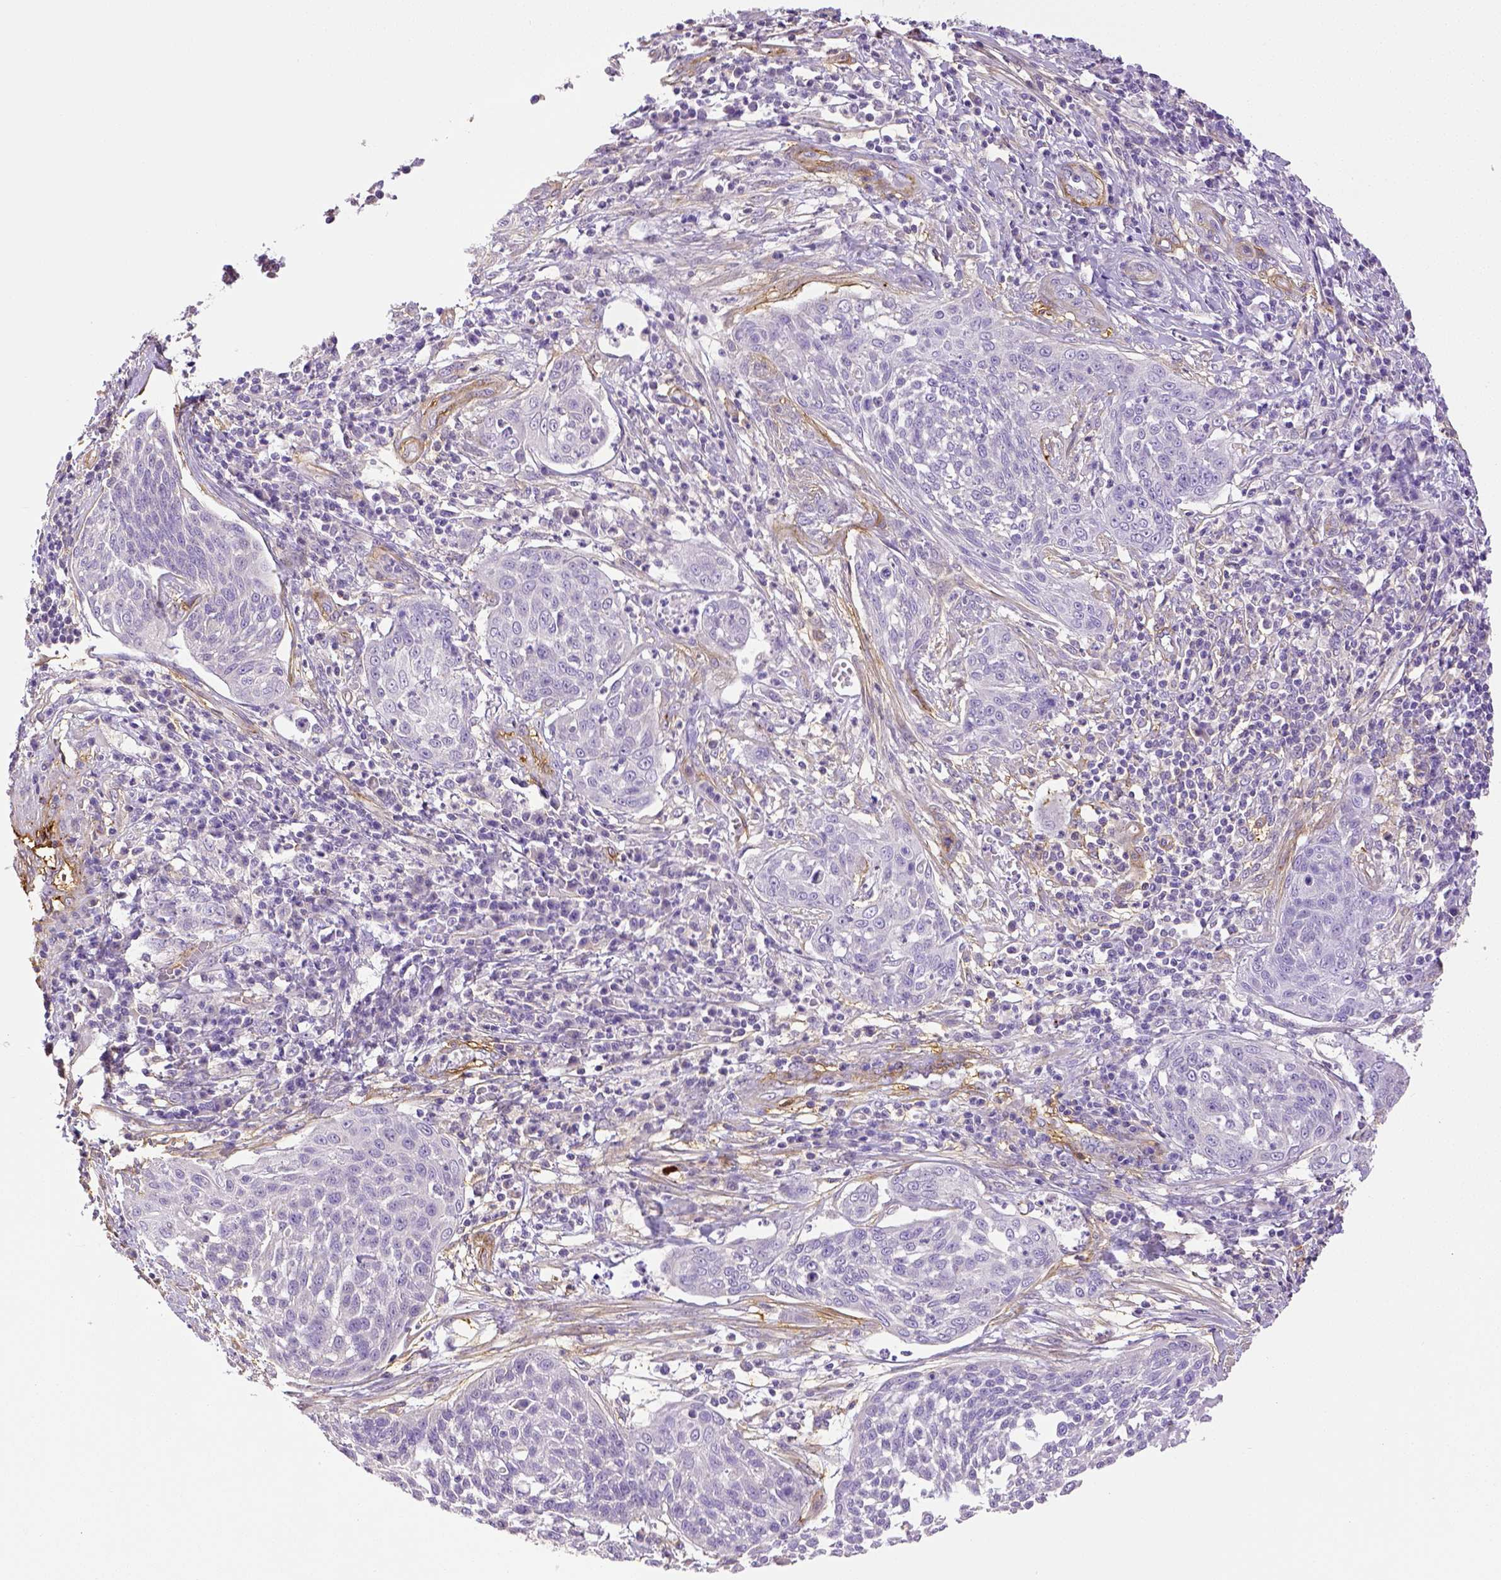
{"staining": {"intensity": "negative", "quantity": "none", "location": "none"}, "tissue": "cervical cancer", "cell_type": "Tumor cells", "image_type": "cancer", "snomed": [{"axis": "morphology", "description": "Squamous cell carcinoma, NOS"}, {"axis": "topography", "description": "Cervix"}], "caption": "Tumor cells show no significant staining in cervical cancer.", "gene": "THY1", "patient": {"sex": "female", "age": 34}}